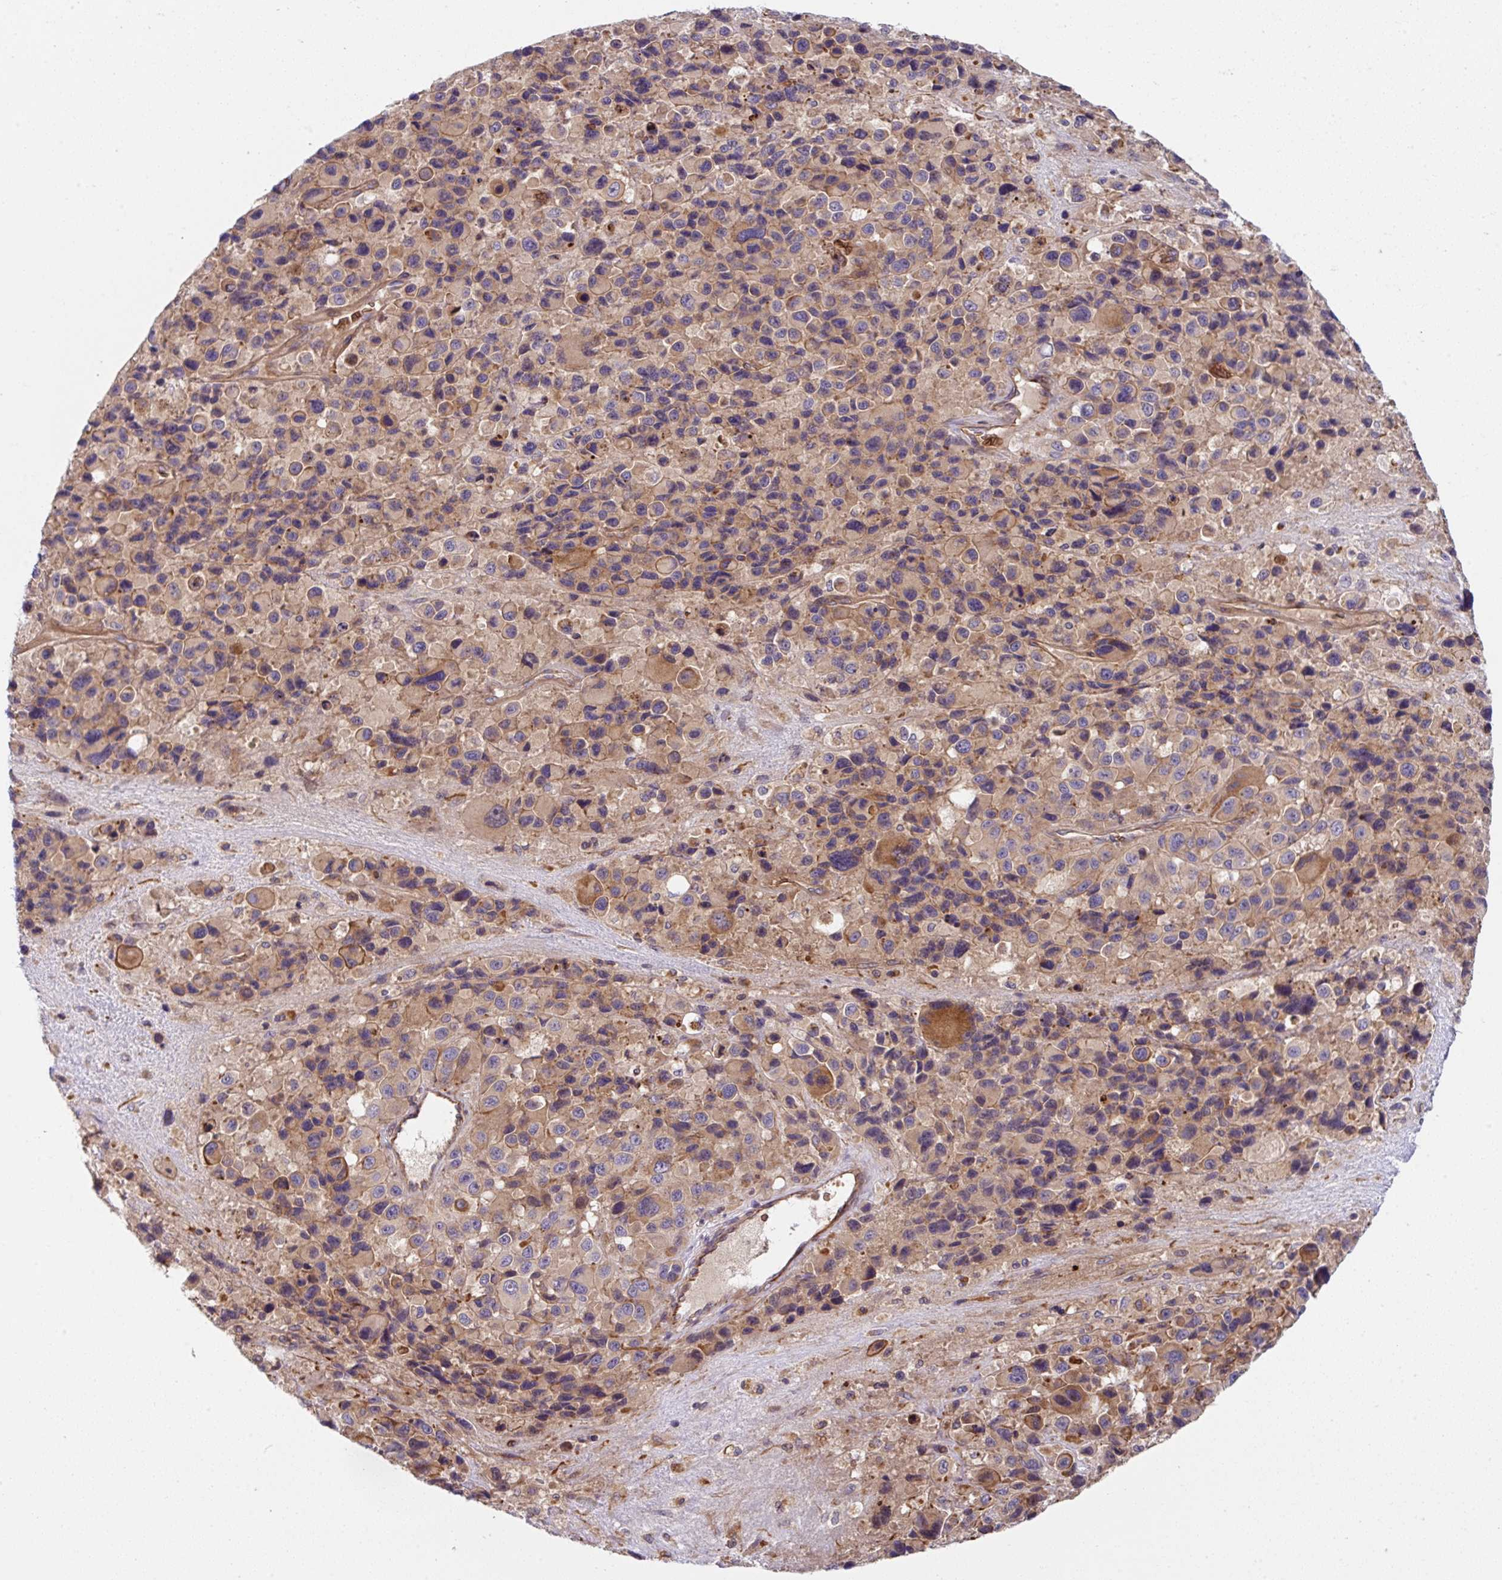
{"staining": {"intensity": "moderate", "quantity": "<25%", "location": "cytoplasmic/membranous"}, "tissue": "melanoma", "cell_type": "Tumor cells", "image_type": "cancer", "snomed": [{"axis": "morphology", "description": "Malignant melanoma, Metastatic site"}, {"axis": "topography", "description": "Lymph node"}], "caption": "This histopathology image shows IHC staining of malignant melanoma (metastatic site), with low moderate cytoplasmic/membranous positivity in approximately <25% of tumor cells.", "gene": "APOBEC3D", "patient": {"sex": "female", "age": 65}}